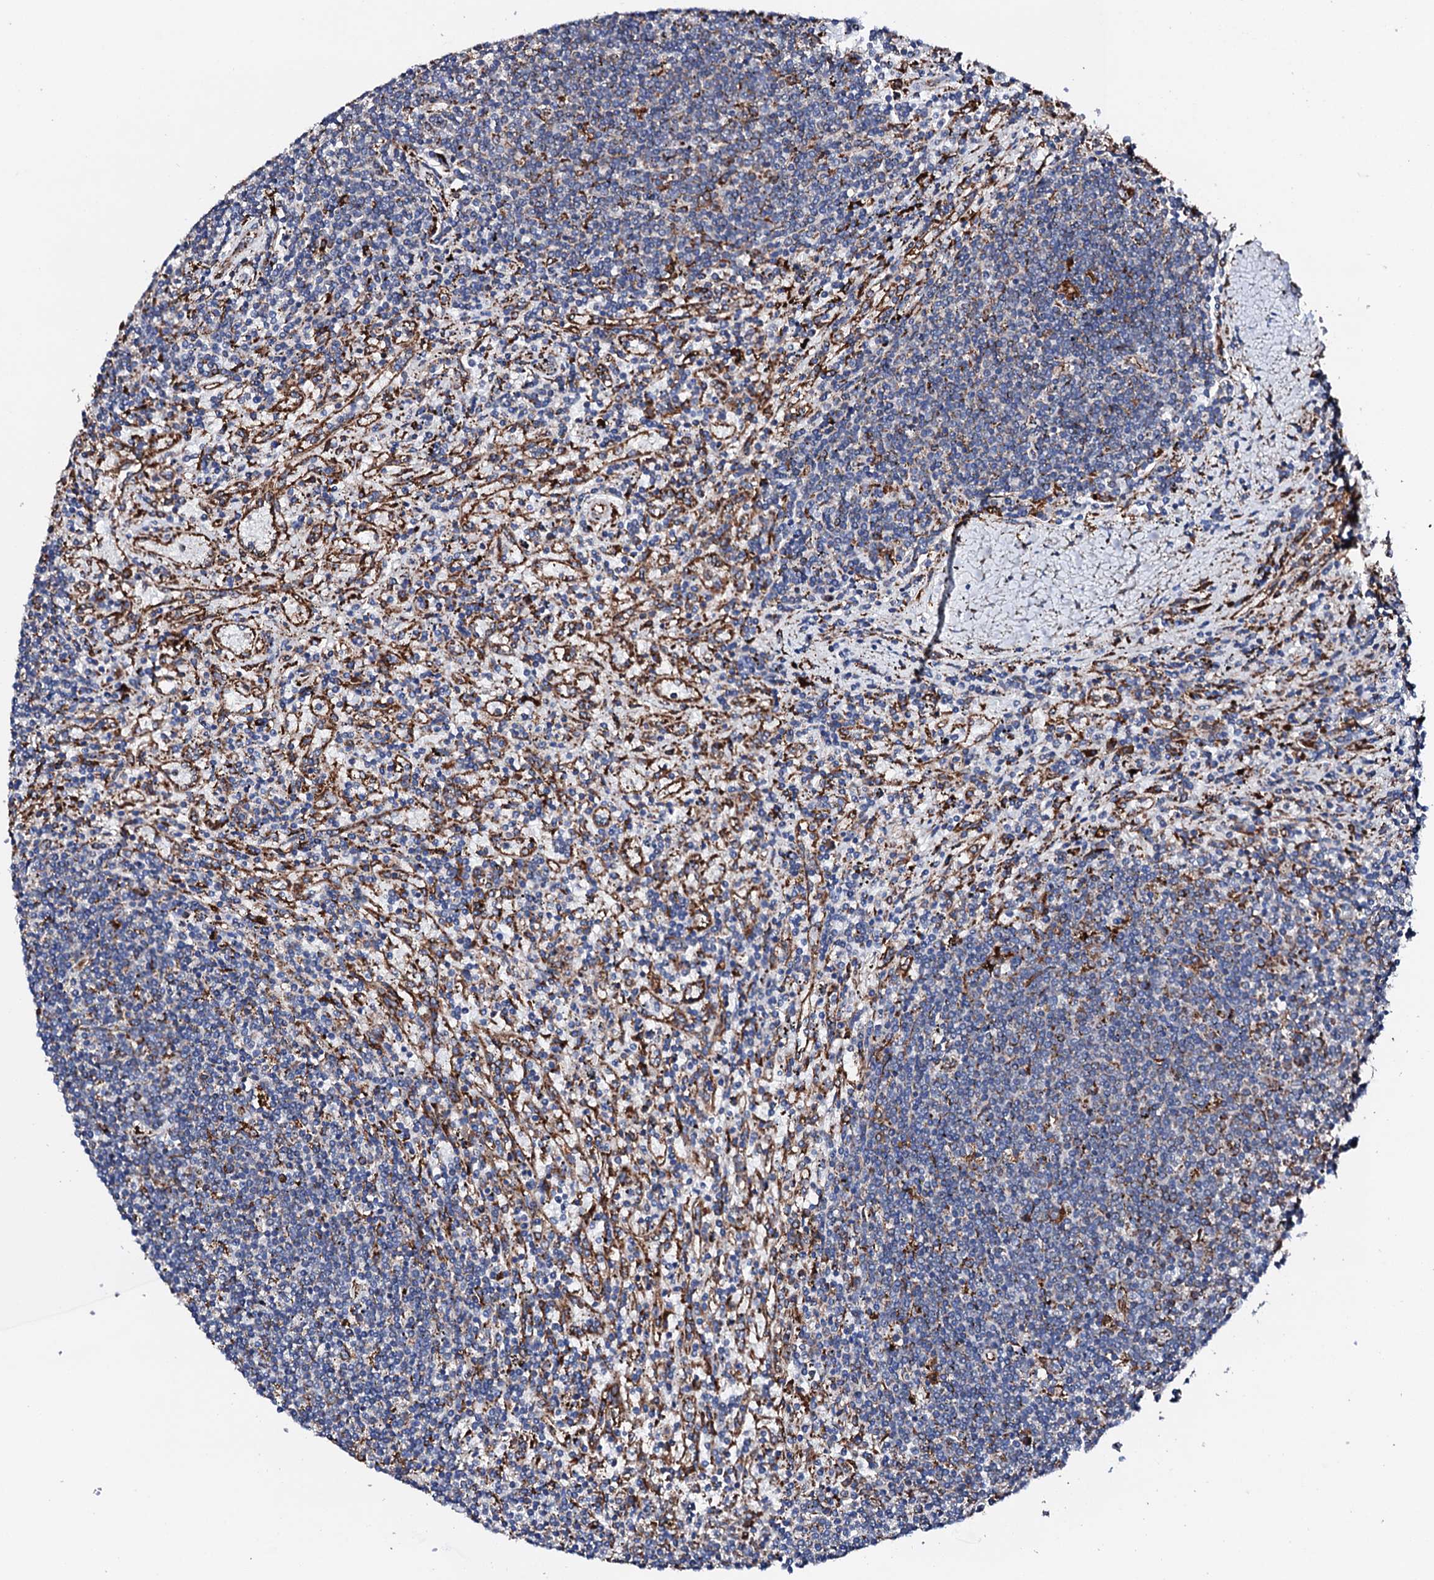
{"staining": {"intensity": "negative", "quantity": "none", "location": "none"}, "tissue": "lymphoma", "cell_type": "Tumor cells", "image_type": "cancer", "snomed": [{"axis": "morphology", "description": "Malignant lymphoma, non-Hodgkin's type, Low grade"}, {"axis": "topography", "description": "Spleen"}], "caption": "Tumor cells are negative for protein expression in human malignant lymphoma, non-Hodgkin's type (low-grade).", "gene": "AMDHD1", "patient": {"sex": "male", "age": 76}}